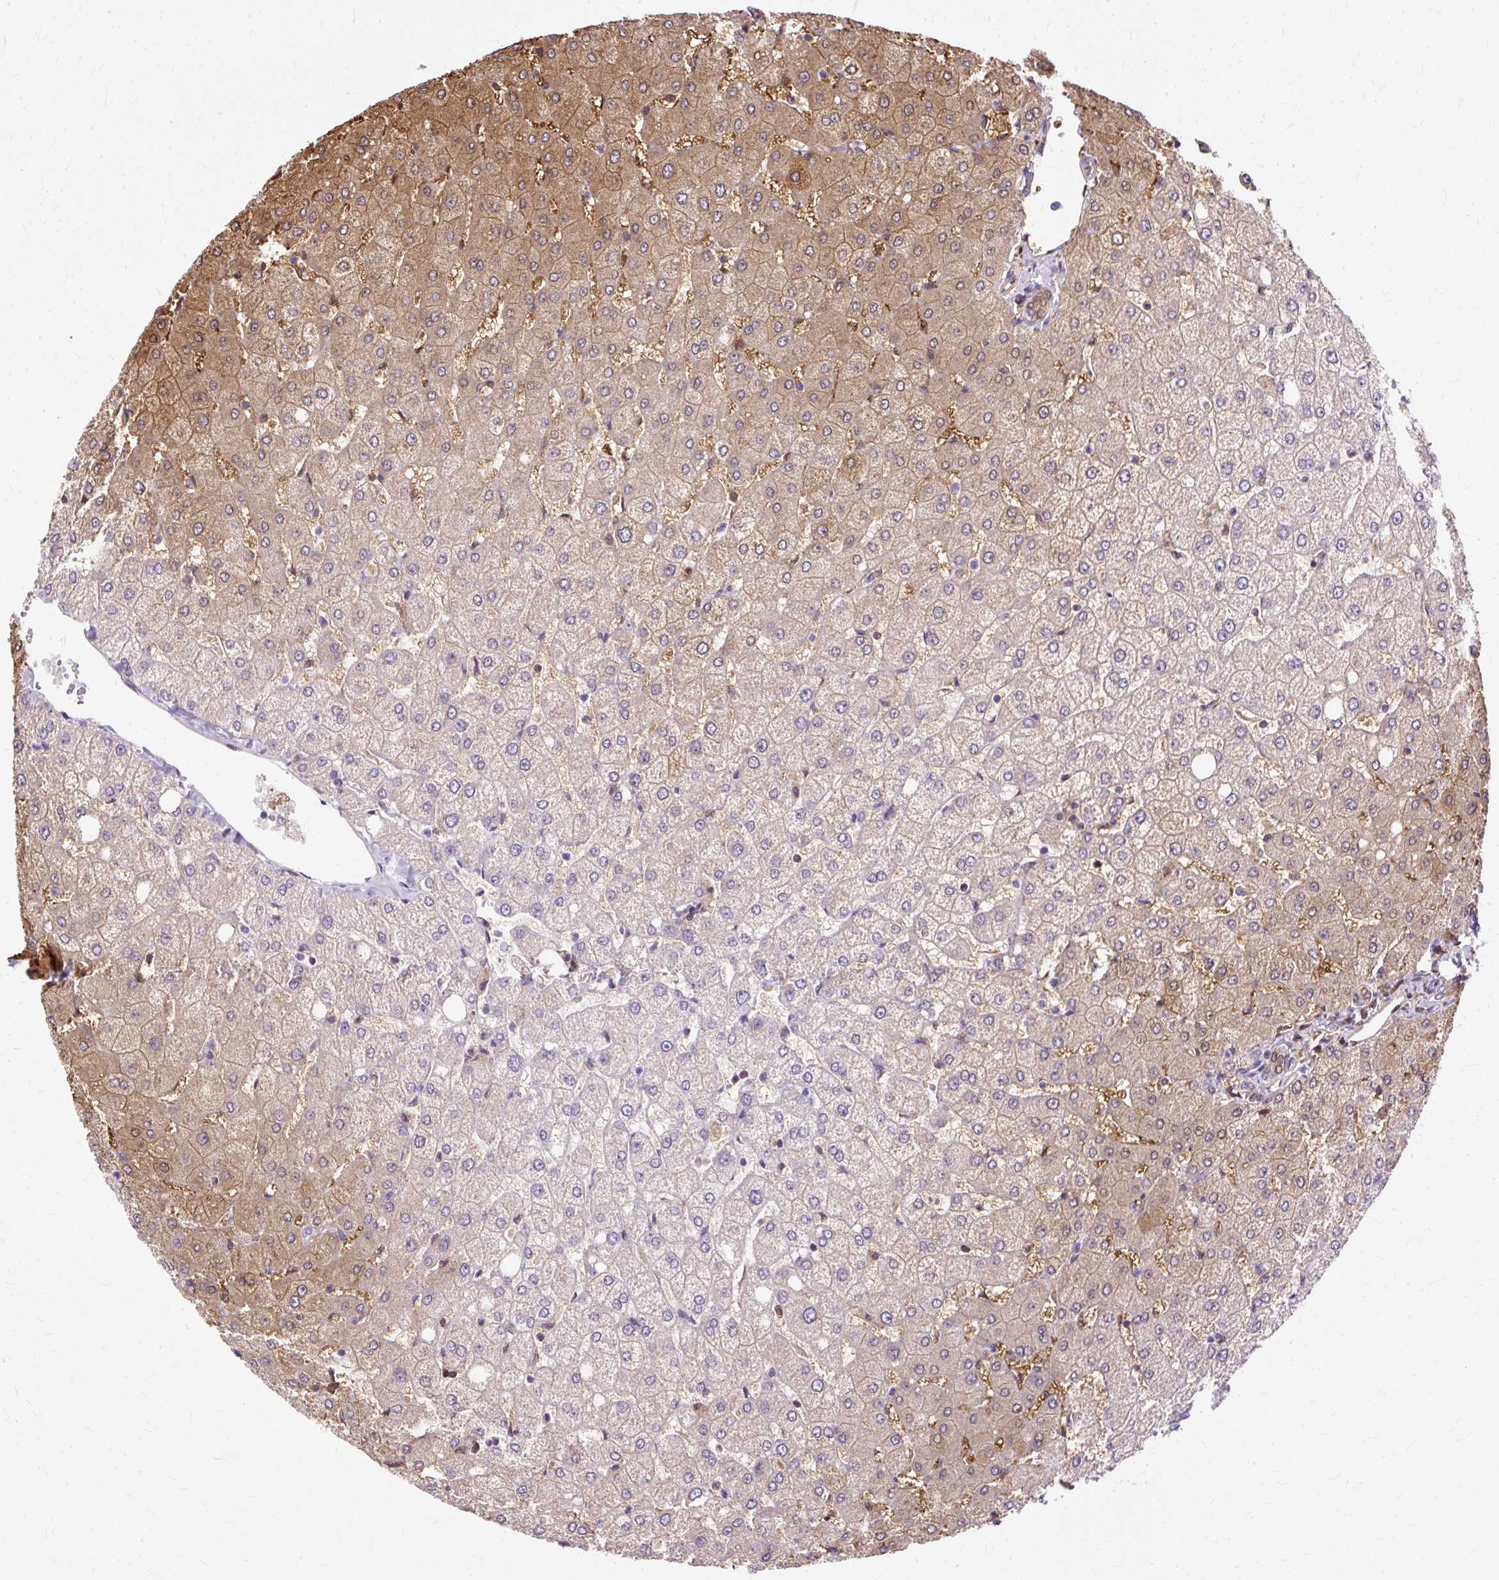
{"staining": {"intensity": "weak", "quantity": "<25%", "location": "nuclear"}, "tissue": "liver", "cell_type": "Cholangiocytes", "image_type": "normal", "snomed": [{"axis": "morphology", "description": "Normal tissue, NOS"}, {"axis": "topography", "description": "Liver"}], "caption": "This micrograph is of benign liver stained with immunohistochemistry (IHC) to label a protein in brown with the nuclei are counter-stained blue. There is no expression in cholangiocytes.", "gene": "MYO6", "patient": {"sex": "female", "age": 54}}